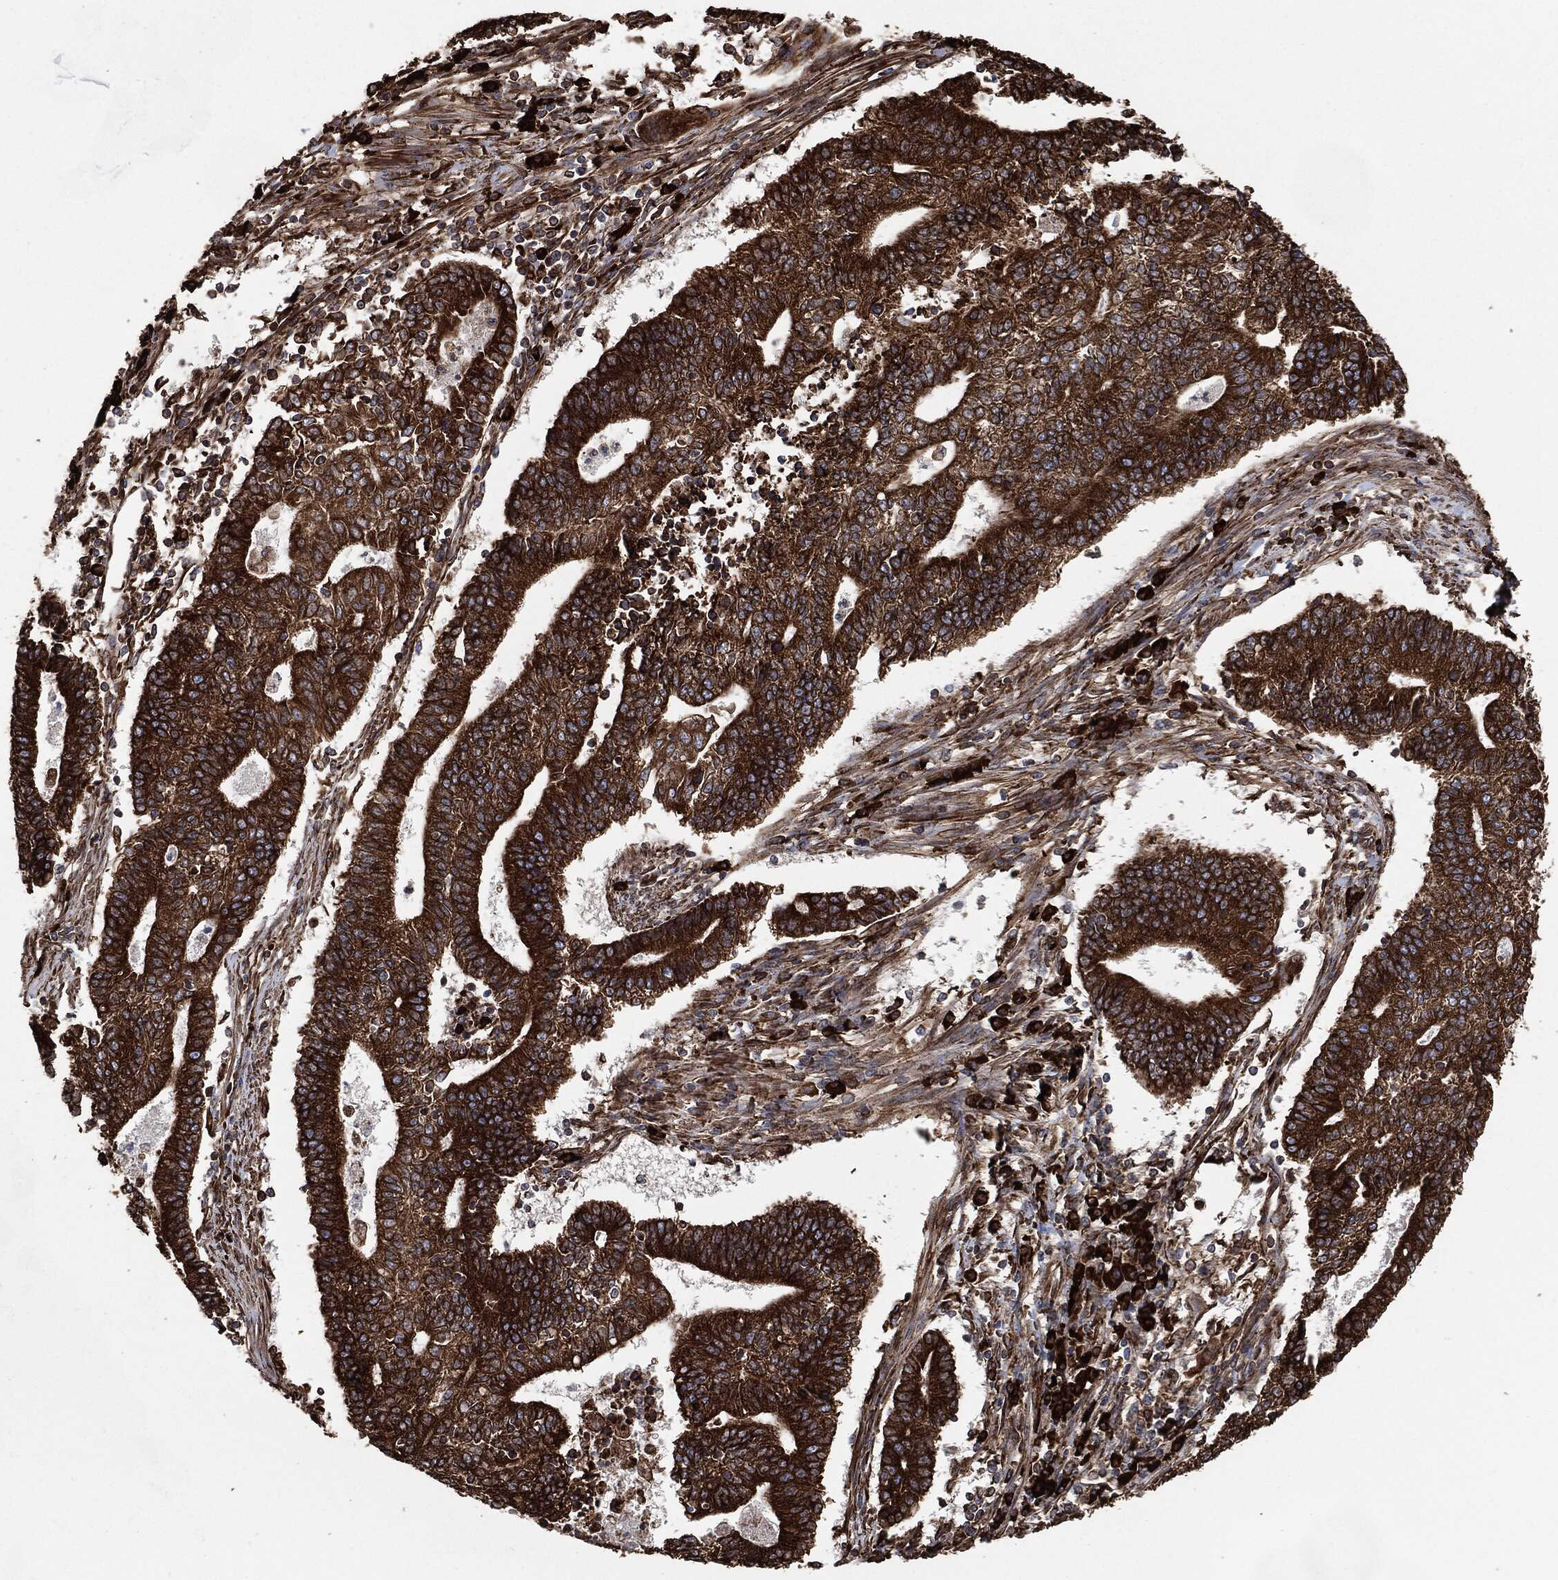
{"staining": {"intensity": "strong", "quantity": ">75%", "location": "cytoplasmic/membranous"}, "tissue": "endometrial cancer", "cell_type": "Tumor cells", "image_type": "cancer", "snomed": [{"axis": "morphology", "description": "Adenocarcinoma, NOS"}, {"axis": "topography", "description": "Uterus"}, {"axis": "topography", "description": "Endometrium"}], "caption": "Strong cytoplasmic/membranous expression for a protein is seen in about >75% of tumor cells of adenocarcinoma (endometrial) using IHC.", "gene": "AMFR", "patient": {"sex": "female", "age": 54}}